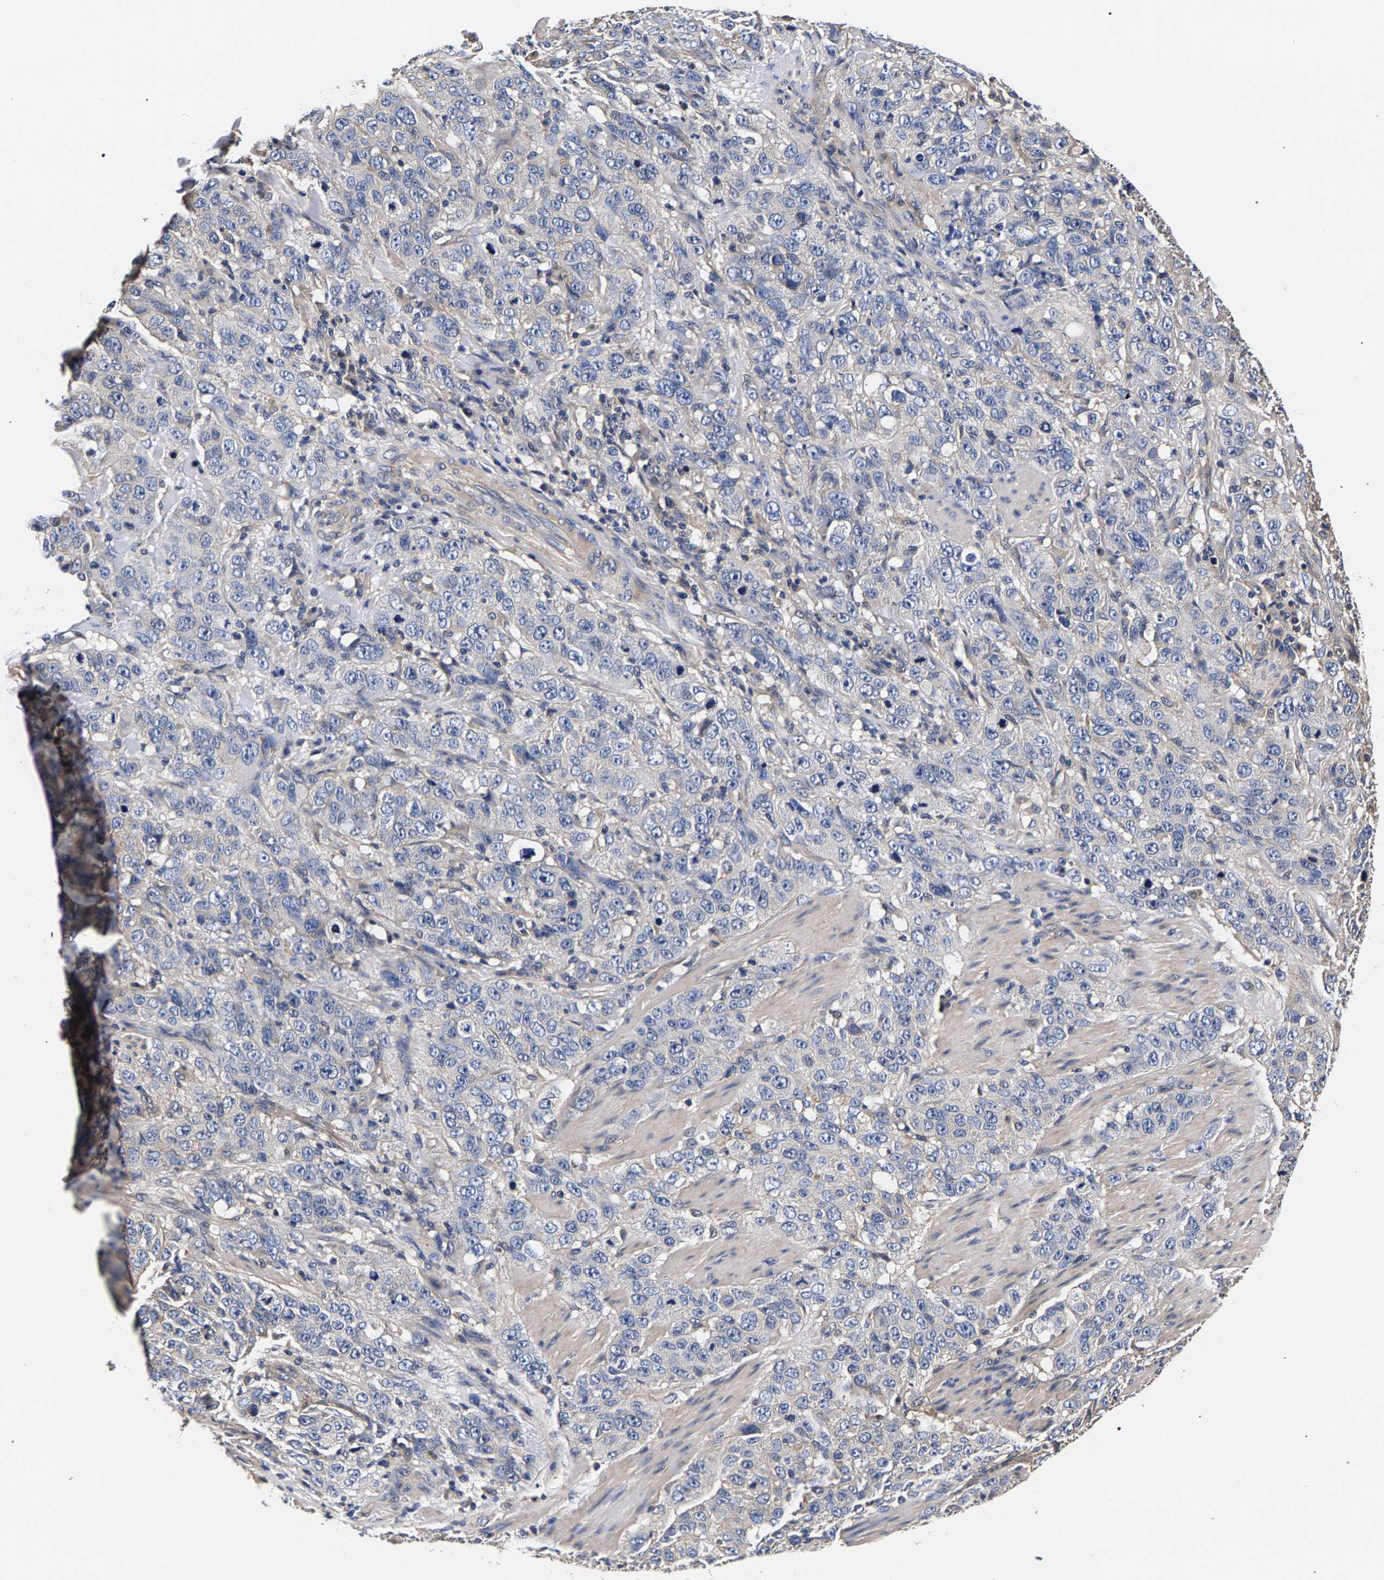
{"staining": {"intensity": "negative", "quantity": "none", "location": "none"}, "tissue": "stomach cancer", "cell_type": "Tumor cells", "image_type": "cancer", "snomed": [{"axis": "morphology", "description": "Adenocarcinoma, NOS"}, {"axis": "topography", "description": "Stomach"}], "caption": "DAB (3,3'-diaminobenzidine) immunohistochemical staining of stomach adenocarcinoma demonstrates no significant positivity in tumor cells. (DAB (3,3'-diaminobenzidine) immunohistochemistry (IHC) with hematoxylin counter stain).", "gene": "MARCHF7", "patient": {"sex": "male", "age": 48}}